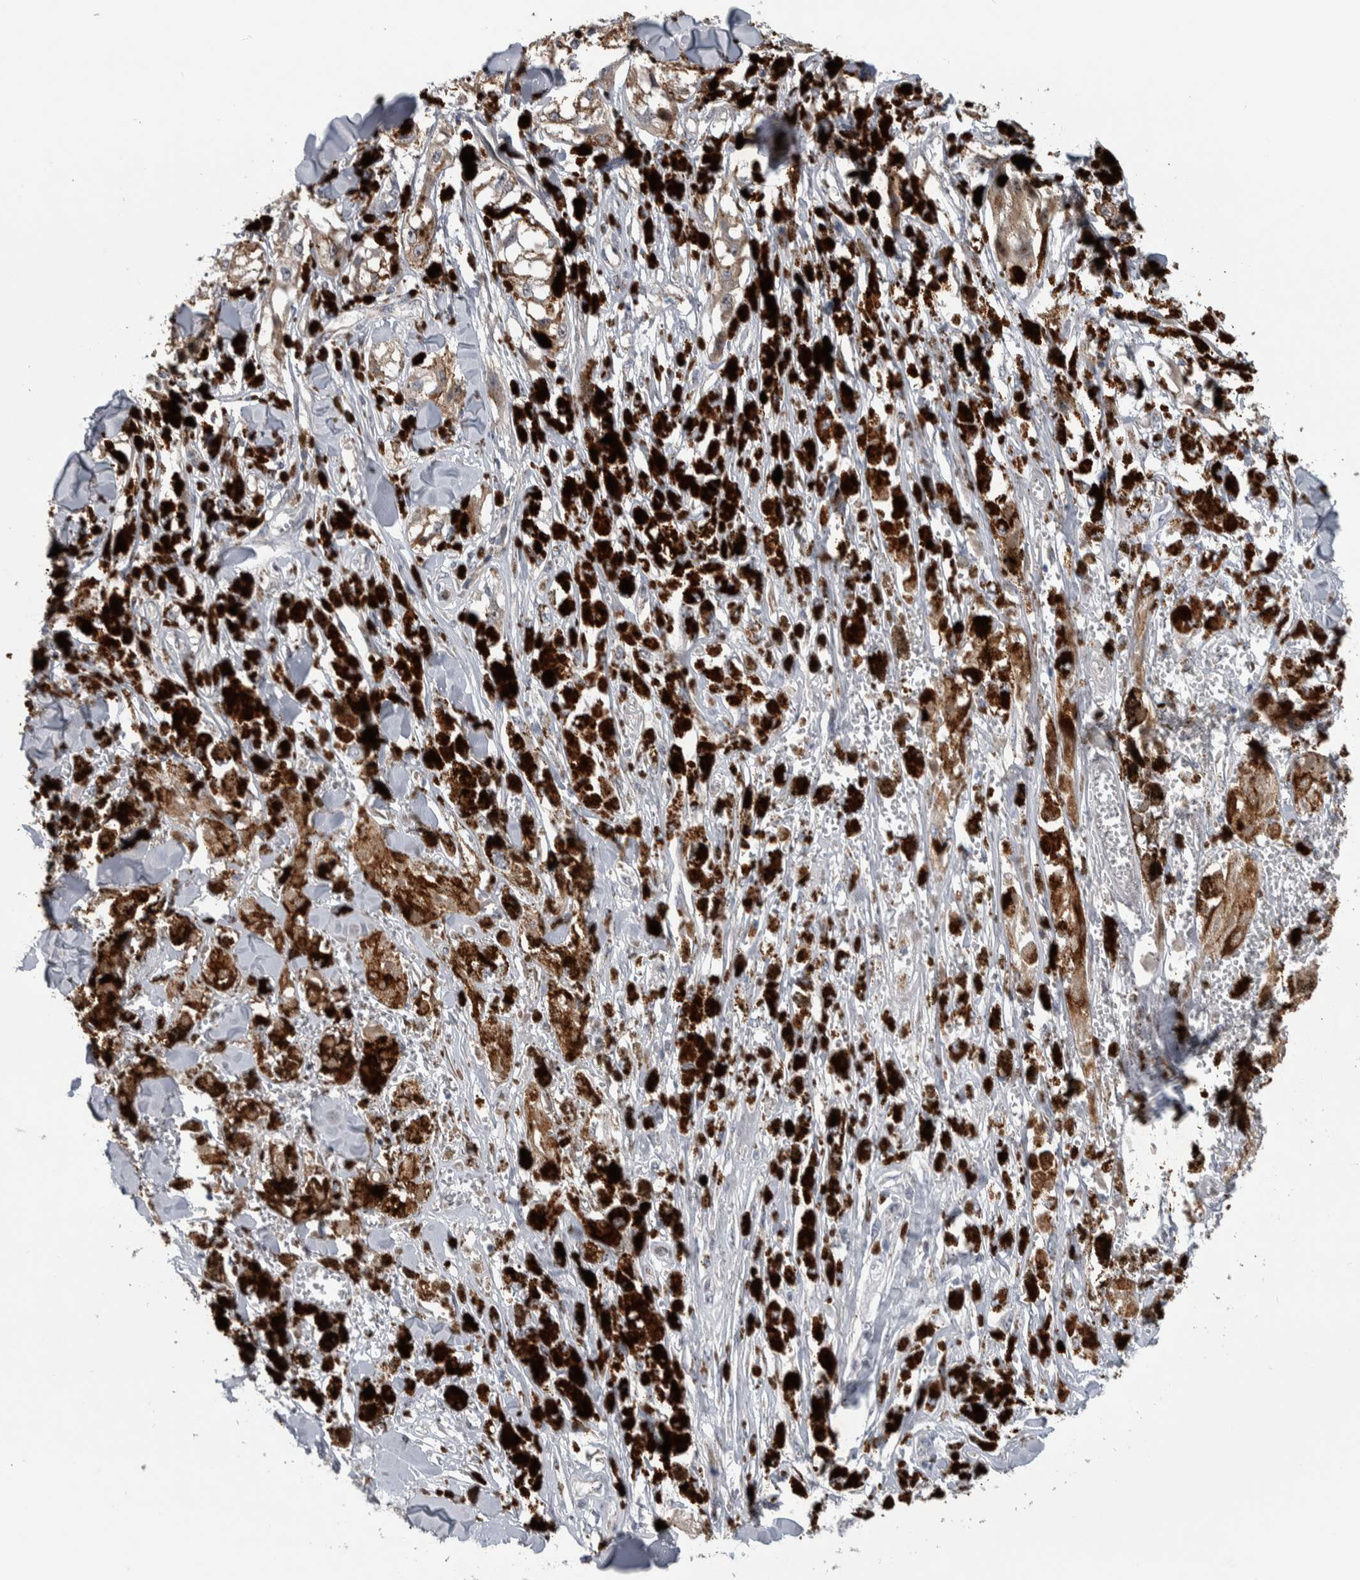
{"staining": {"intensity": "weak", "quantity": ">75%", "location": "cytoplasmic/membranous"}, "tissue": "melanoma", "cell_type": "Tumor cells", "image_type": "cancer", "snomed": [{"axis": "morphology", "description": "Malignant melanoma, NOS"}, {"axis": "topography", "description": "Skin"}], "caption": "Approximately >75% of tumor cells in human melanoma demonstrate weak cytoplasmic/membranous protein expression as visualized by brown immunohistochemical staining.", "gene": "FAM83G", "patient": {"sex": "male", "age": 88}}